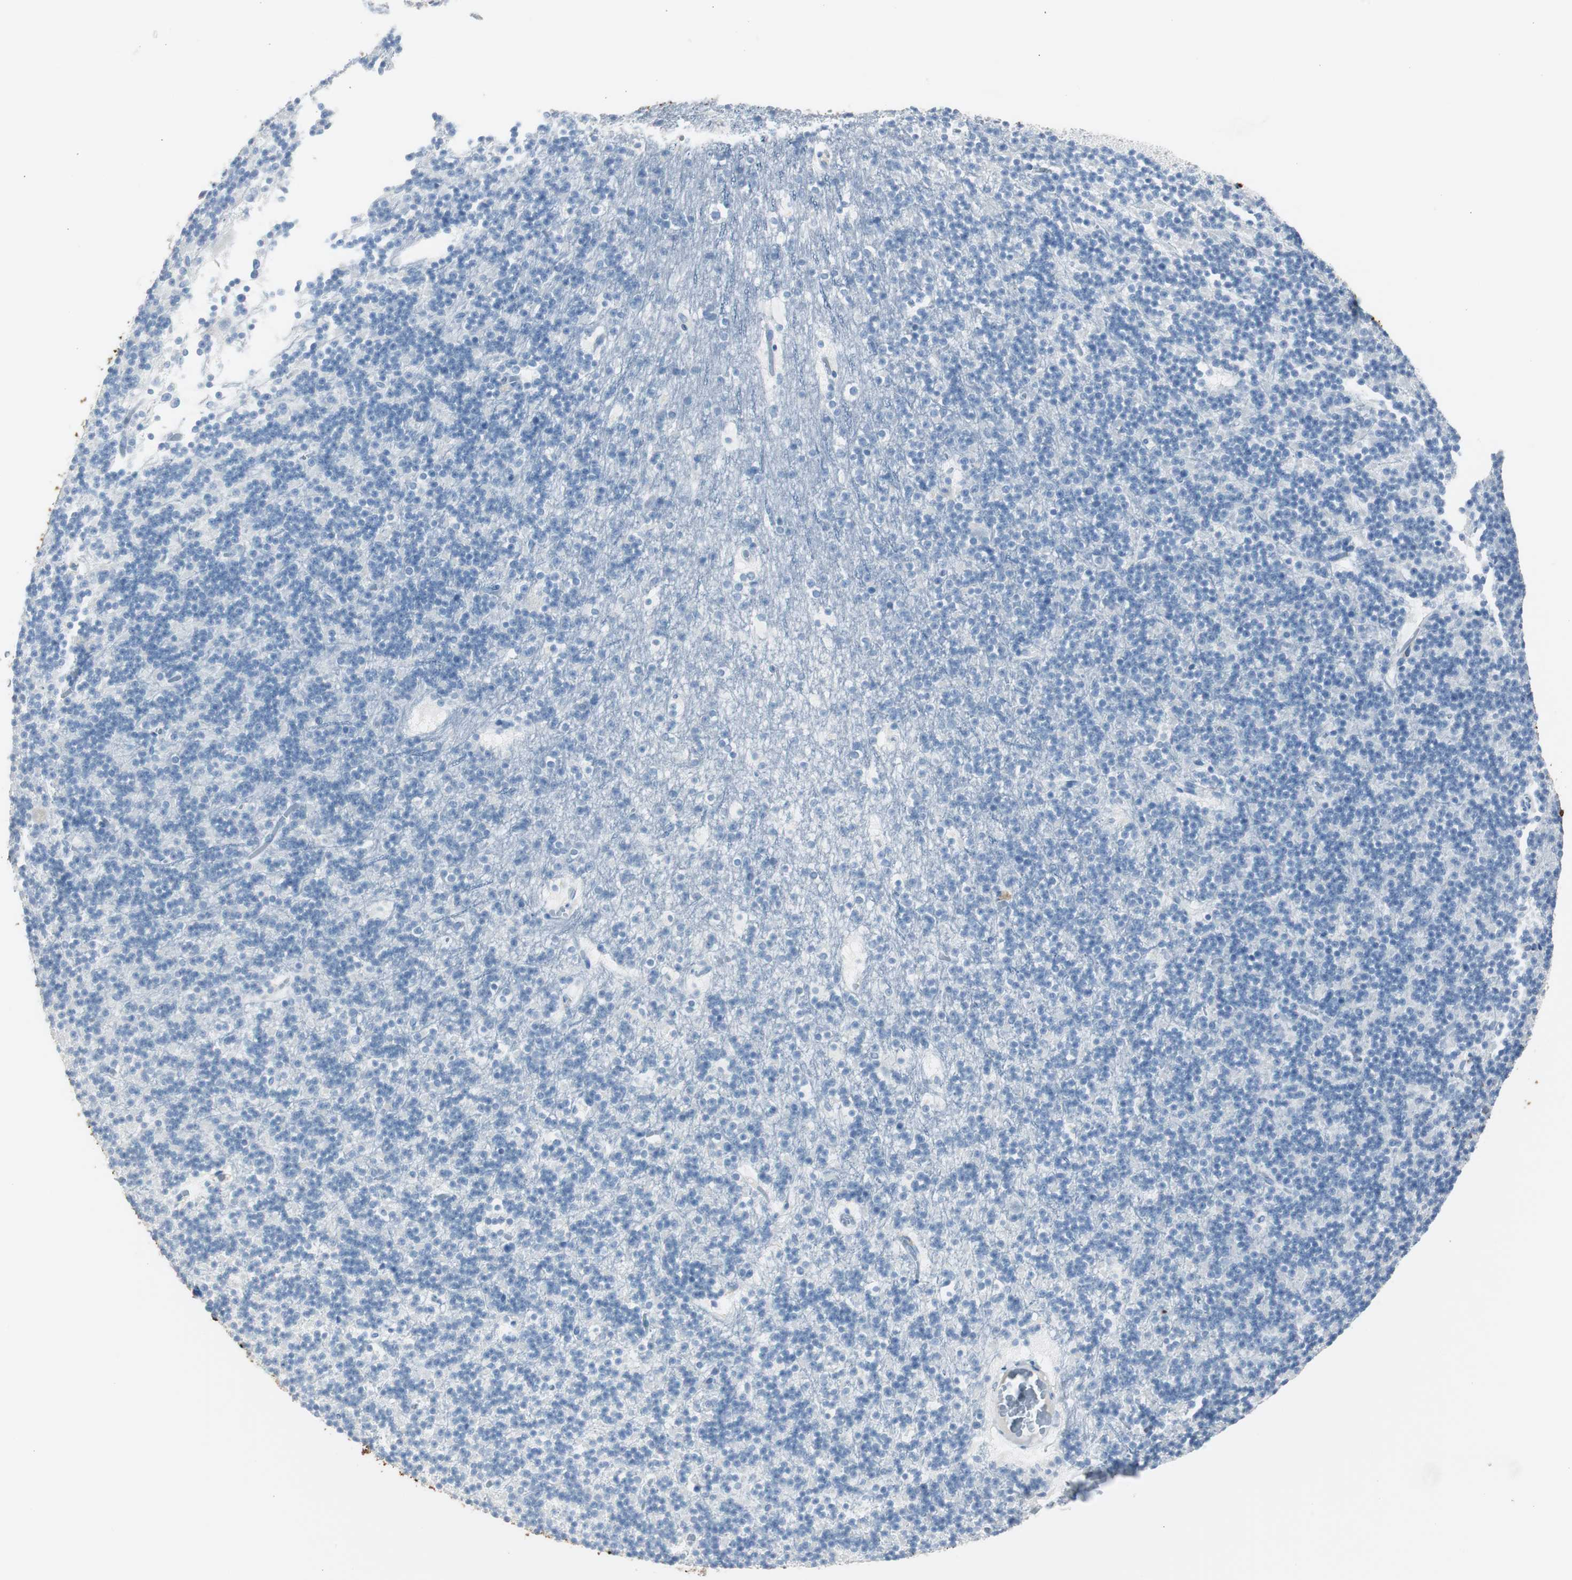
{"staining": {"intensity": "negative", "quantity": "none", "location": "none"}, "tissue": "cerebellum", "cell_type": "Cells in granular layer", "image_type": "normal", "snomed": [{"axis": "morphology", "description": "Normal tissue, NOS"}, {"axis": "topography", "description": "Cerebellum"}], "caption": "The immunohistochemistry micrograph has no significant expression in cells in granular layer of cerebellum. (DAB (3,3'-diaminobenzidine) IHC with hematoxylin counter stain).", "gene": "S100A7A", "patient": {"sex": "male", "age": 45}}